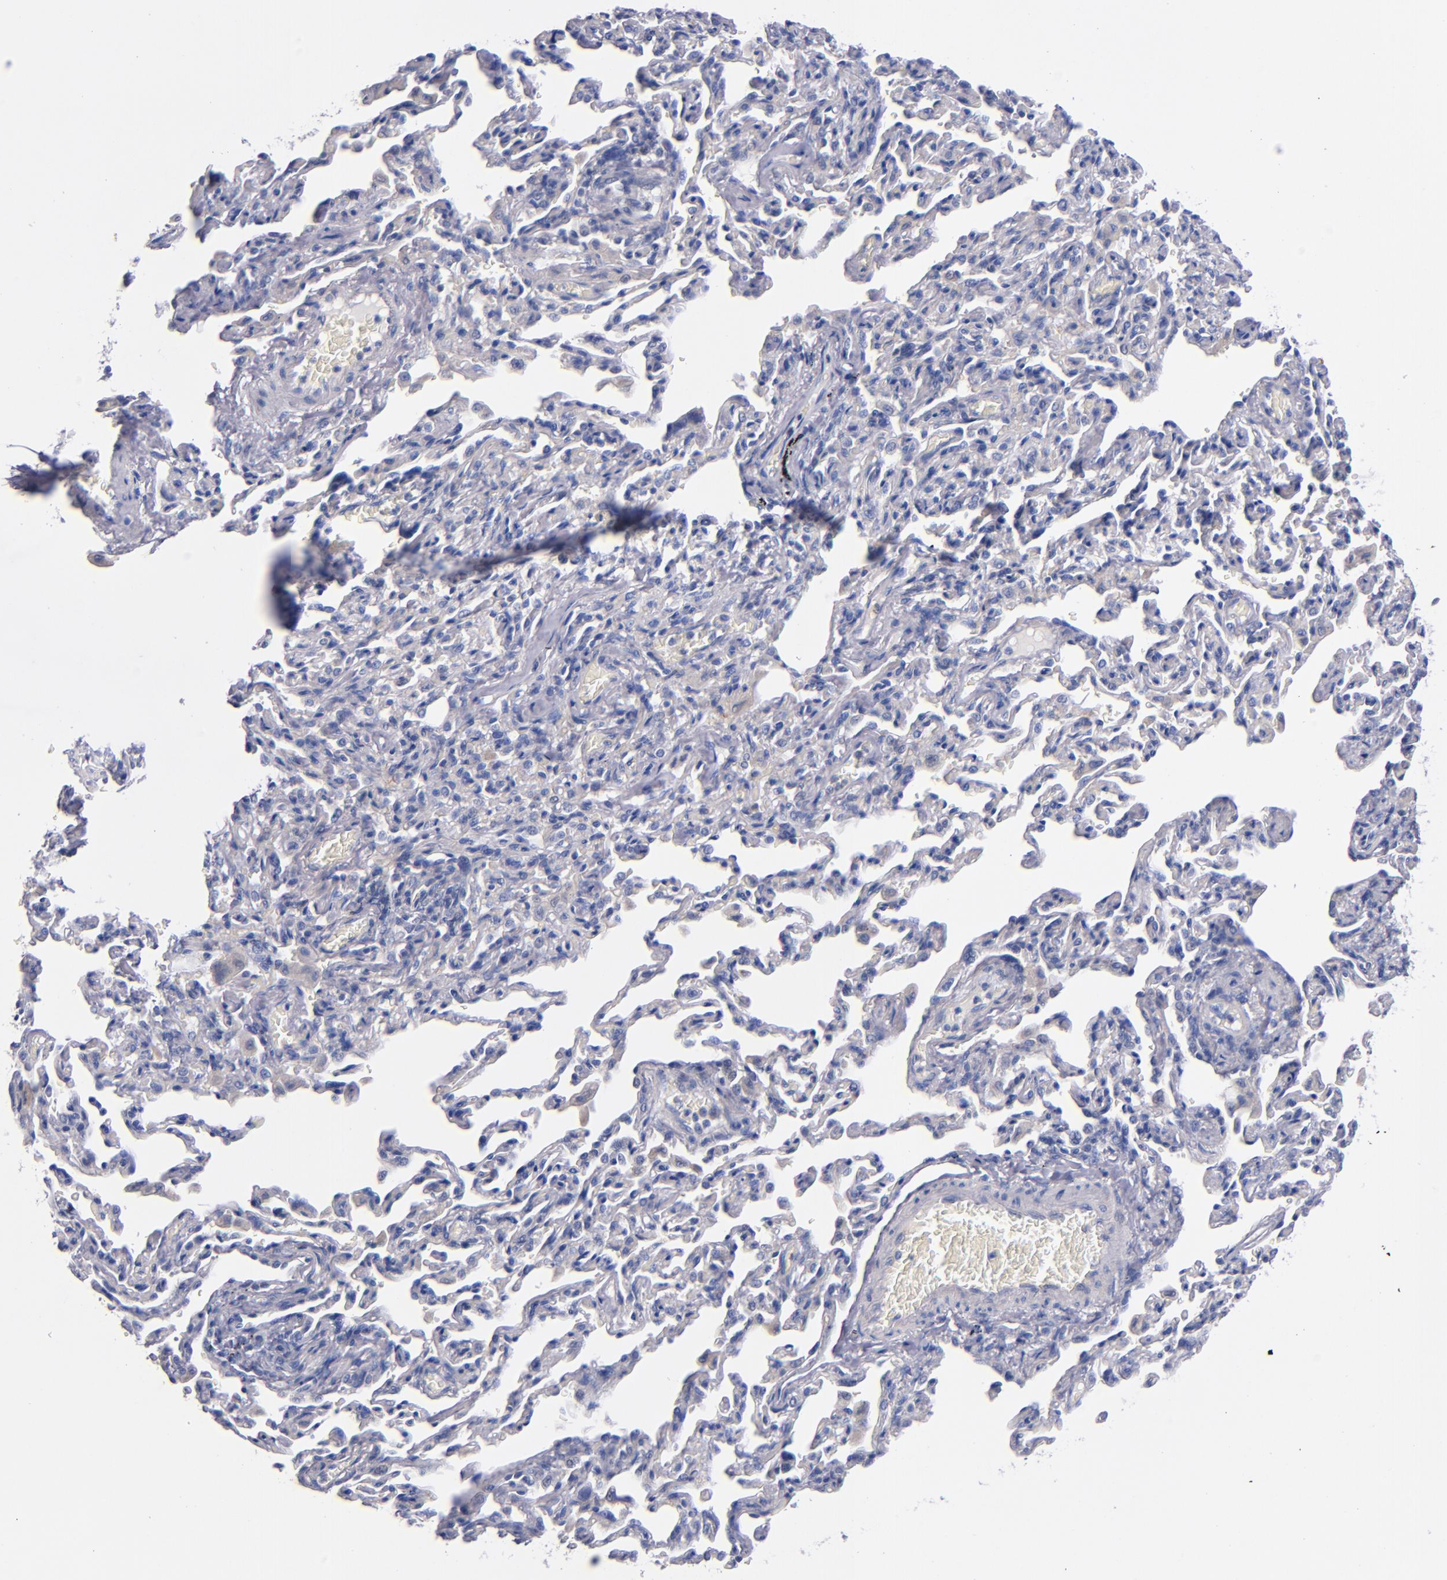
{"staining": {"intensity": "weak", "quantity": "<25%", "location": "cytoplasmic/membranous"}, "tissue": "bronchus", "cell_type": "Respiratory epithelial cells", "image_type": "normal", "snomed": [{"axis": "morphology", "description": "Normal tissue, NOS"}, {"axis": "topography", "description": "Lung"}], "caption": "Immunohistochemical staining of normal human bronchus shows no significant positivity in respiratory epithelial cells. (DAB immunohistochemistry (IHC) with hematoxylin counter stain).", "gene": "CNTNAP2", "patient": {"sex": "male", "age": 64}}